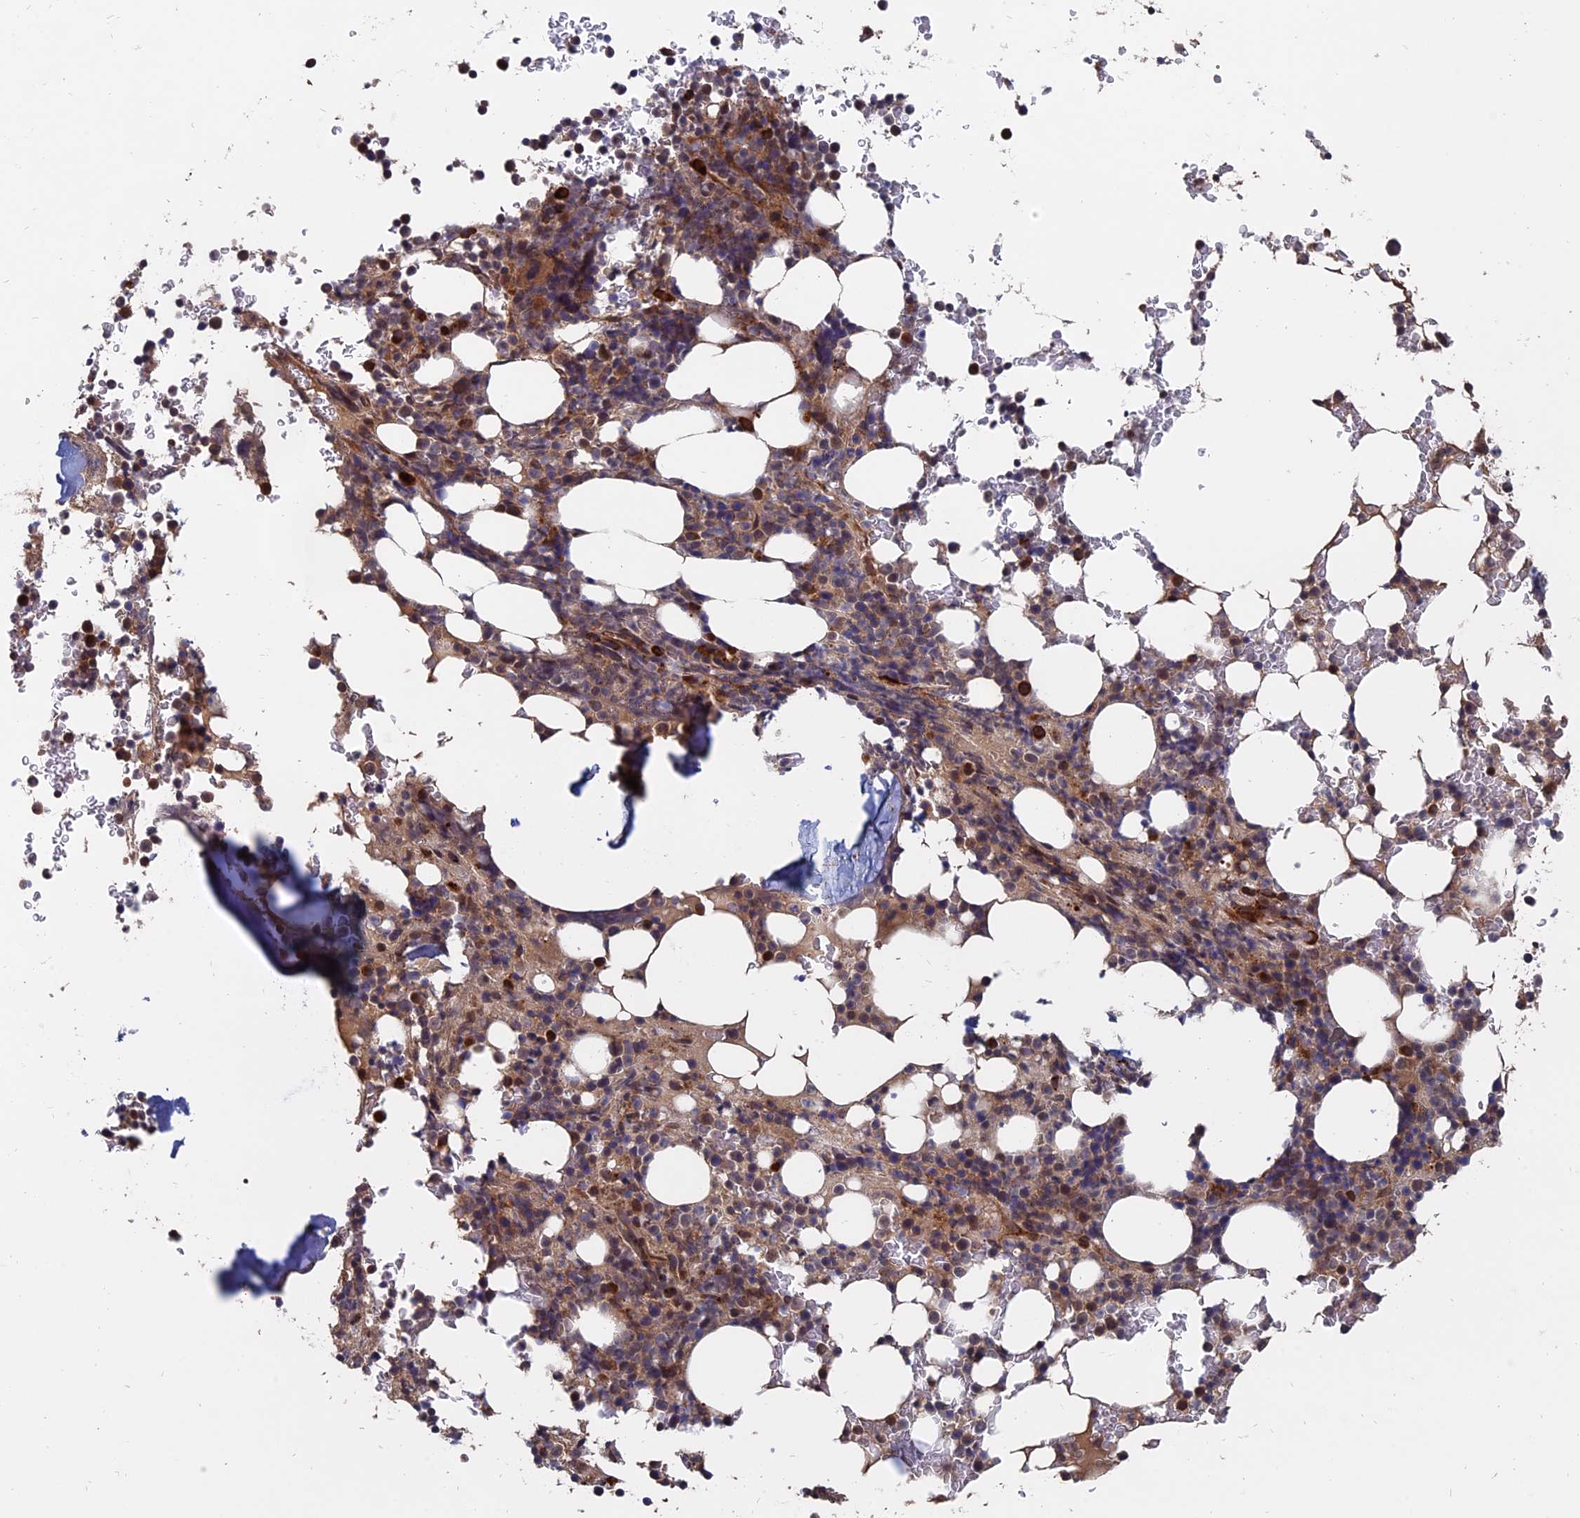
{"staining": {"intensity": "strong", "quantity": "<25%", "location": "cytoplasmic/membranous"}, "tissue": "bone marrow", "cell_type": "Hematopoietic cells", "image_type": "normal", "snomed": [{"axis": "morphology", "description": "Normal tissue, NOS"}, {"axis": "topography", "description": "Bone marrow"}], "caption": "Immunohistochemical staining of benign human bone marrow shows <25% levels of strong cytoplasmic/membranous protein expression in approximately <25% of hematopoietic cells.", "gene": "TRAPPC2L", "patient": {"sex": "male", "age": 58}}